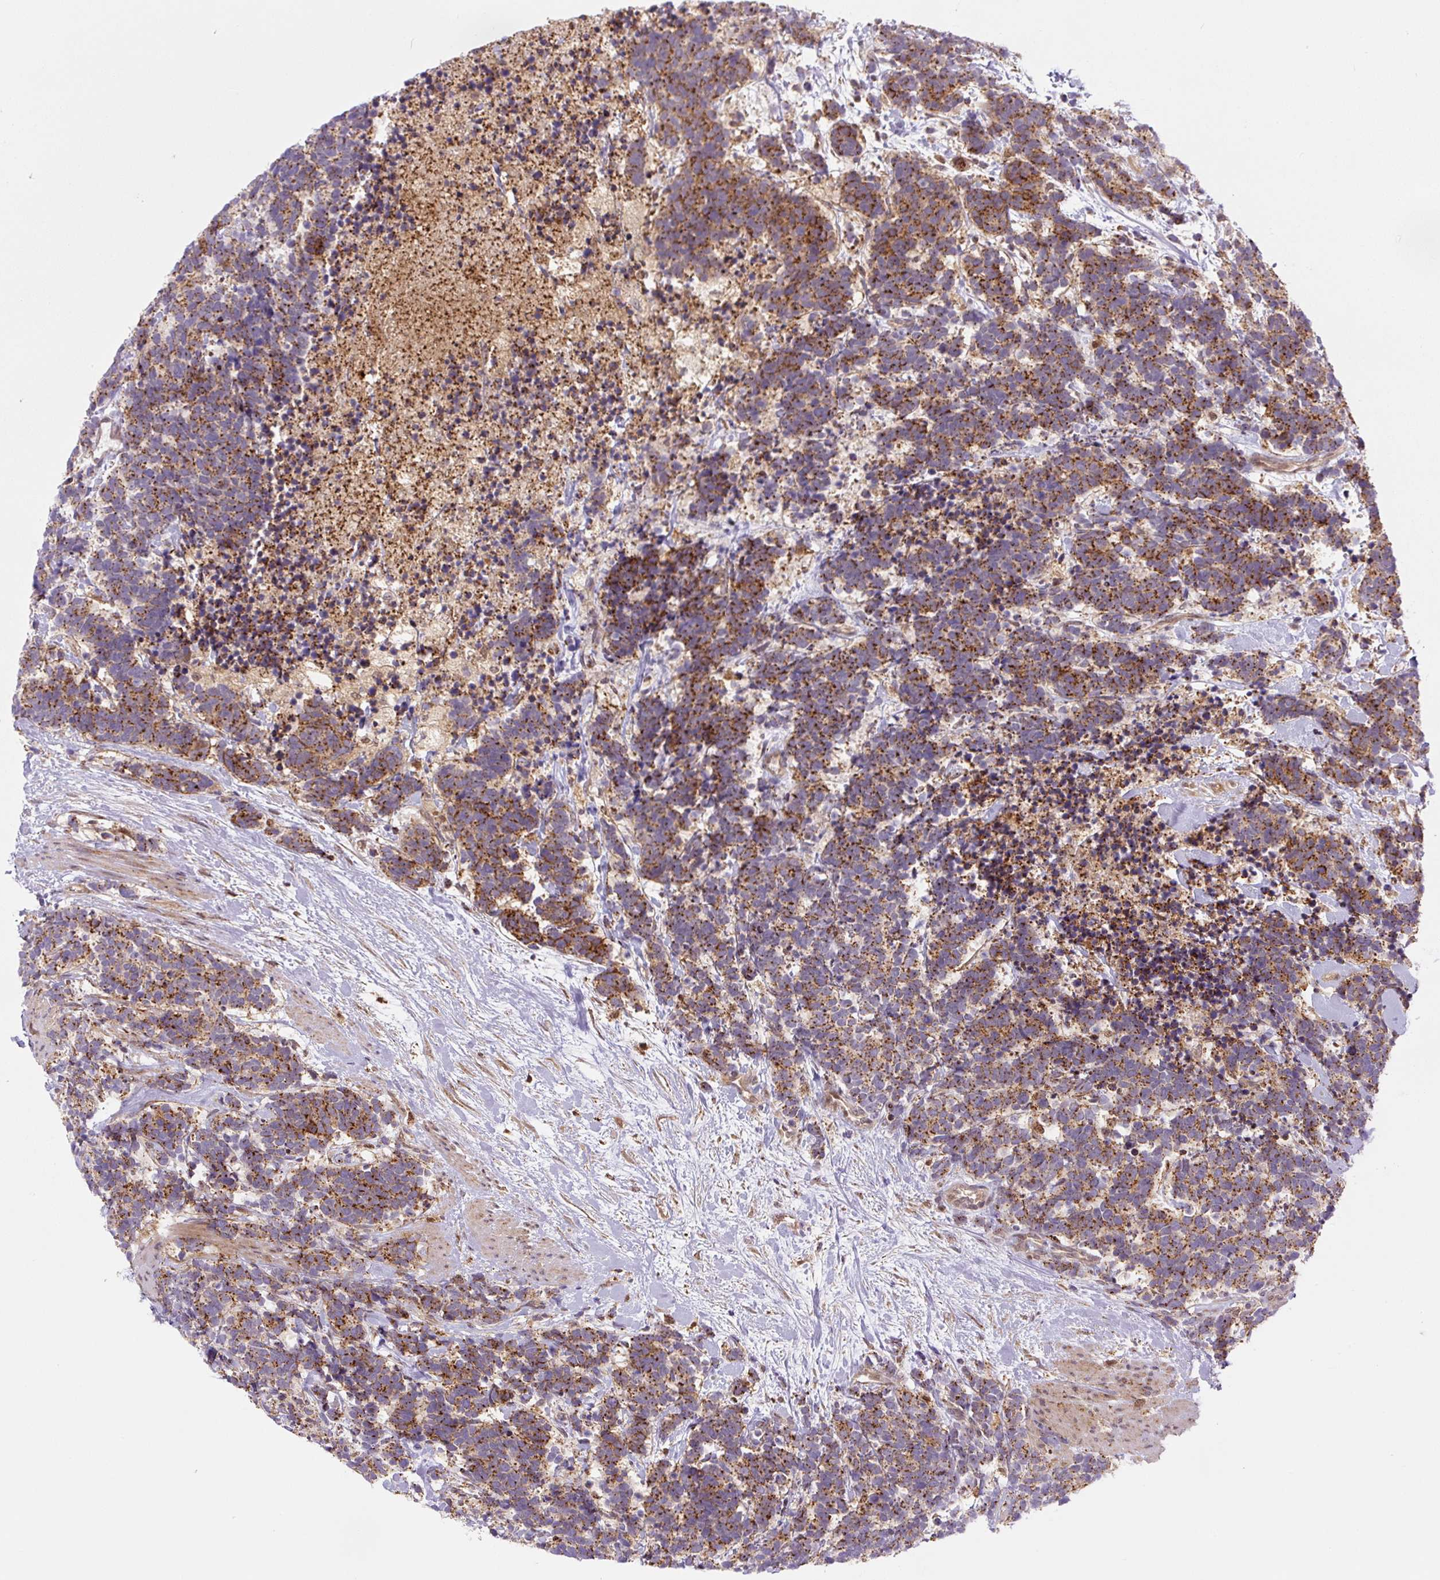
{"staining": {"intensity": "strong", "quantity": ">75%", "location": "cytoplasmic/membranous"}, "tissue": "carcinoid", "cell_type": "Tumor cells", "image_type": "cancer", "snomed": [{"axis": "morphology", "description": "Carcinoma, NOS"}, {"axis": "morphology", "description": "Carcinoid, malignant, NOS"}, {"axis": "topography", "description": "Prostate"}], "caption": "This is an image of IHC staining of carcinoid, which shows strong positivity in the cytoplasmic/membranous of tumor cells.", "gene": "ZSWIM7", "patient": {"sex": "male", "age": 57}}